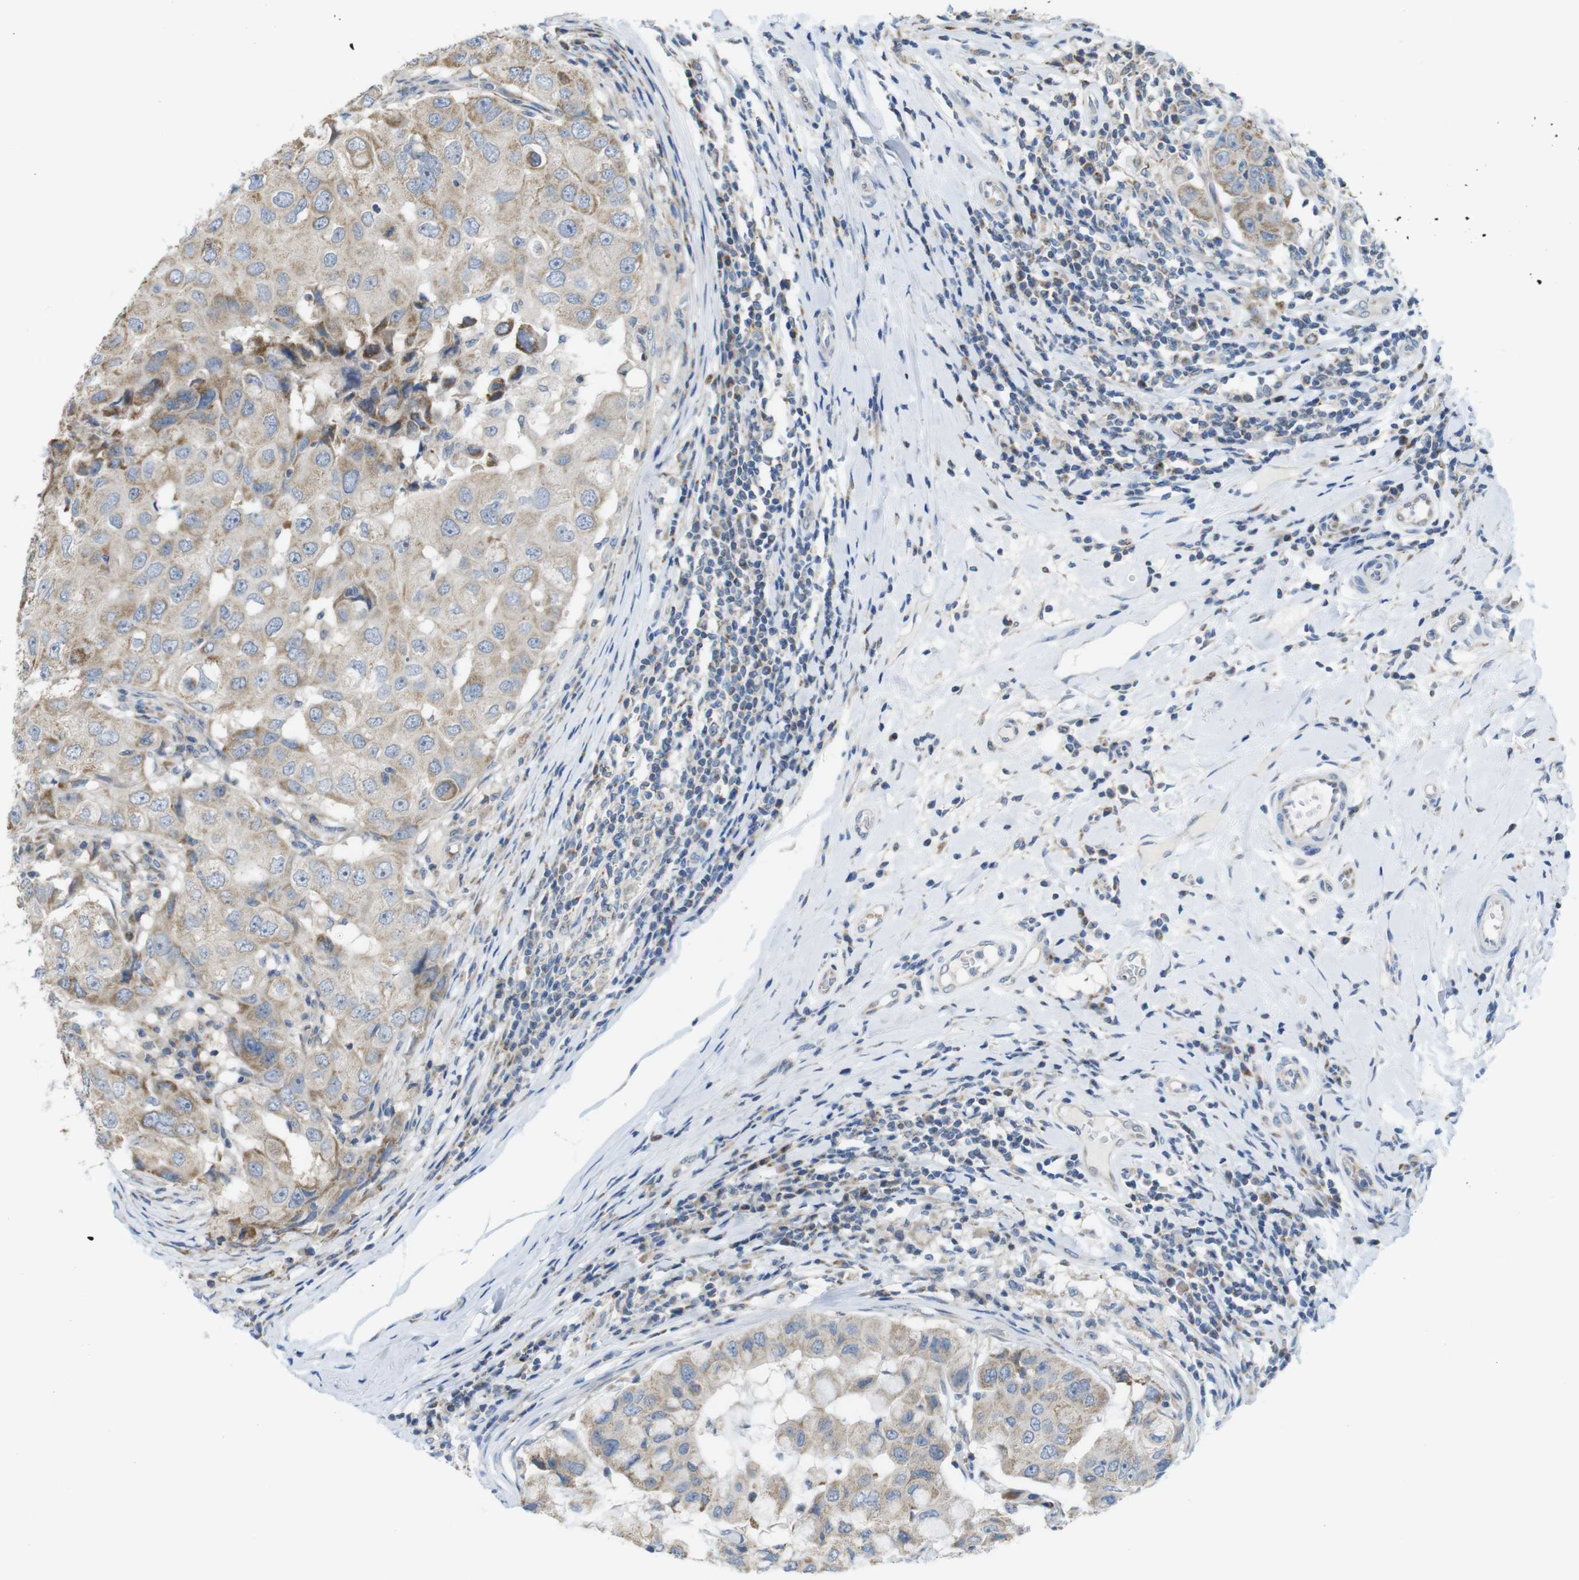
{"staining": {"intensity": "moderate", "quantity": ">75%", "location": "cytoplasmic/membranous"}, "tissue": "breast cancer", "cell_type": "Tumor cells", "image_type": "cancer", "snomed": [{"axis": "morphology", "description": "Duct carcinoma"}, {"axis": "topography", "description": "Breast"}], "caption": "Immunohistochemistry (IHC) of breast cancer (infiltrating ductal carcinoma) displays medium levels of moderate cytoplasmic/membranous staining in about >75% of tumor cells.", "gene": "MARCHF1", "patient": {"sex": "female", "age": 27}}